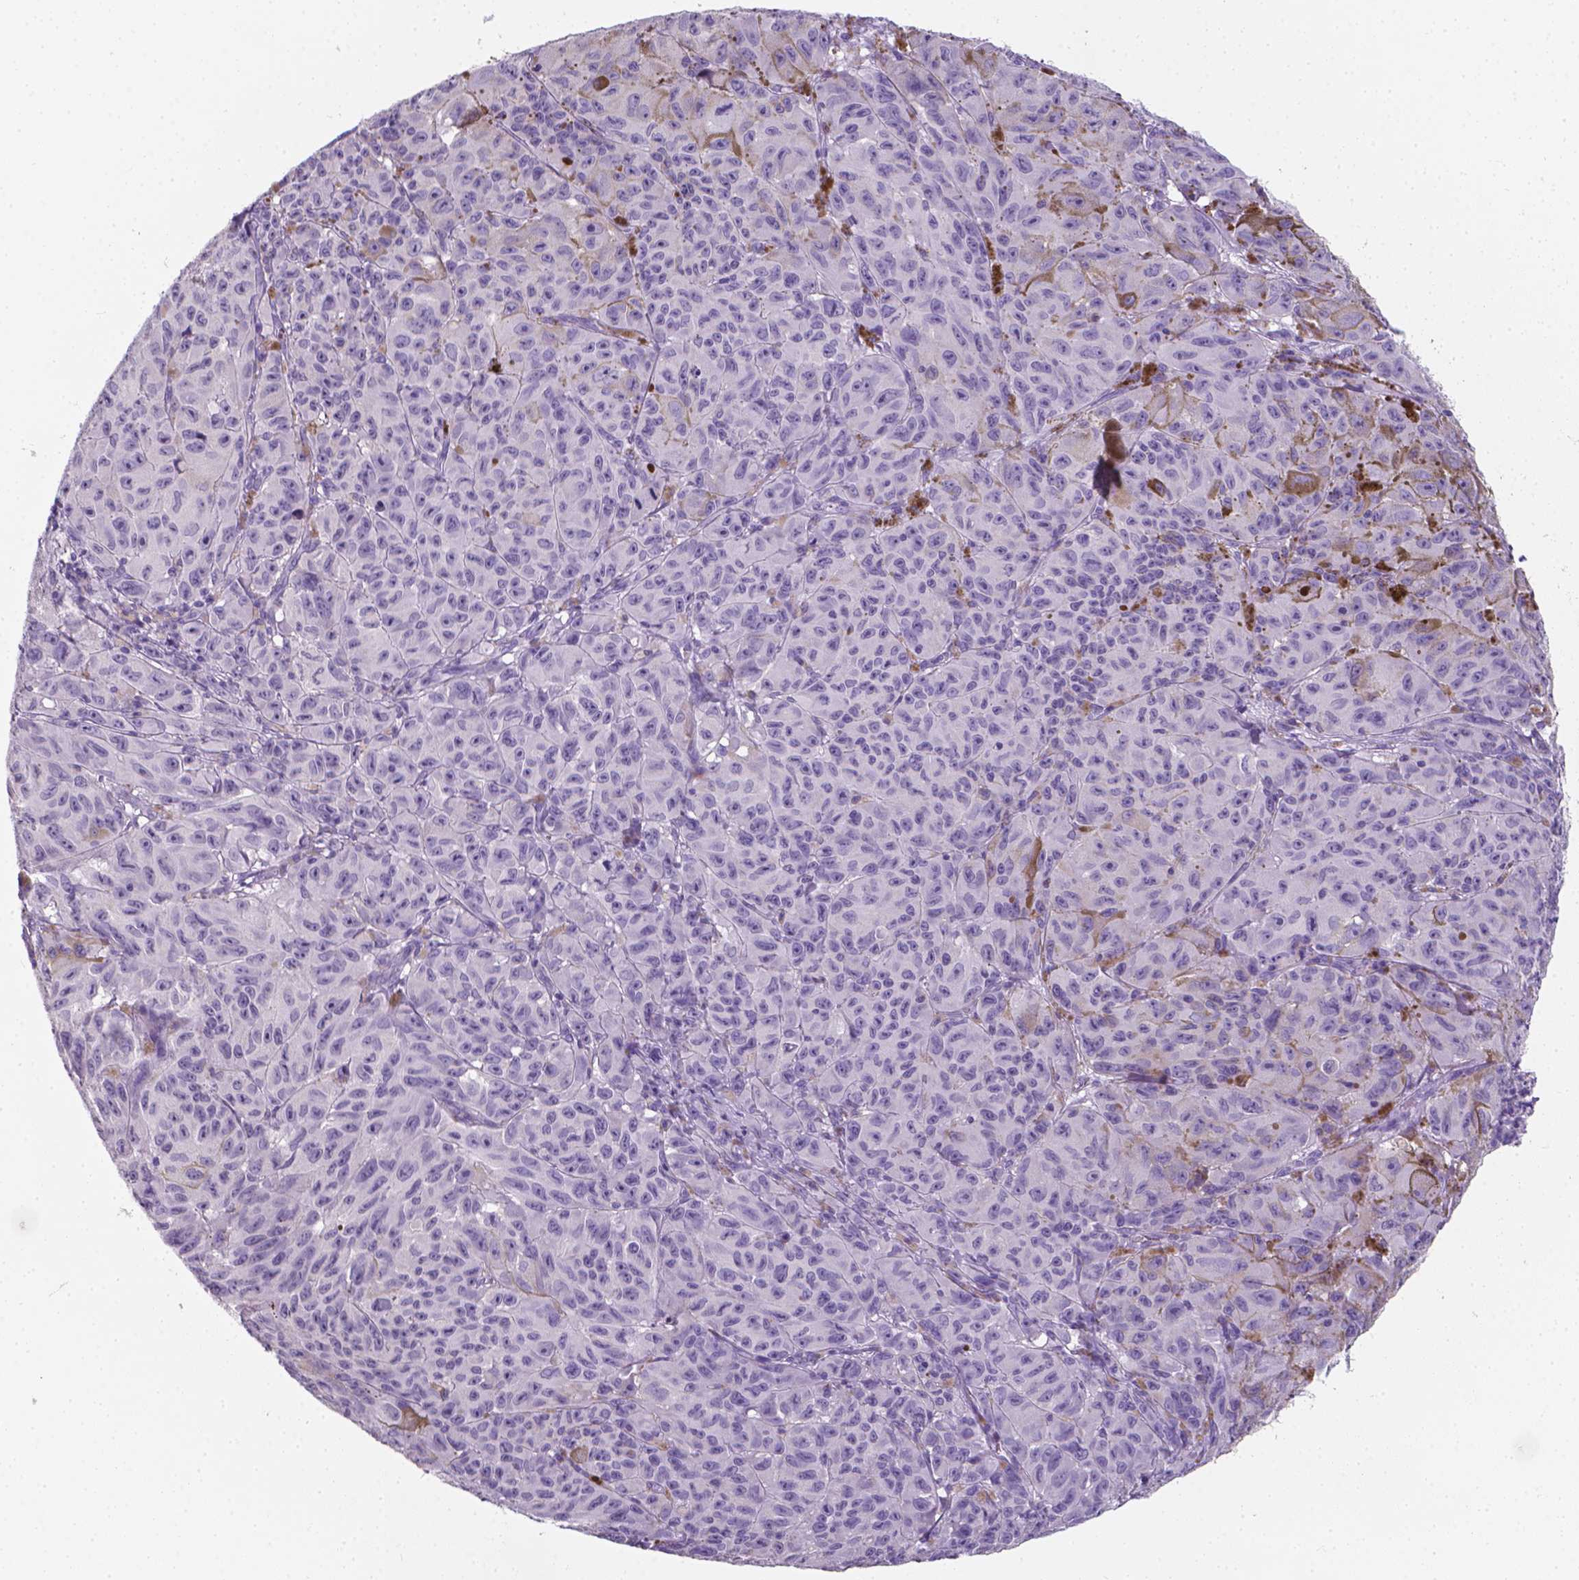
{"staining": {"intensity": "negative", "quantity": "none", "location": "none"}, "tissue": "melanoma", "cell_type": "Tumor cells", "image_type": "cancer", "snomed": [{"axis": "morphology", "description": "Malignant melanoma, NOS"}, {"axis": "topography", "description": "Vulva, labia, clitoris and Bartholin´s gland, NO"}], "caption": "Human malignant melanoma stained for a protein using IHC shows no expression in tumor cells.", "gene": "XPNPEP2", "patient": {"sex": "female", "age": 75}}